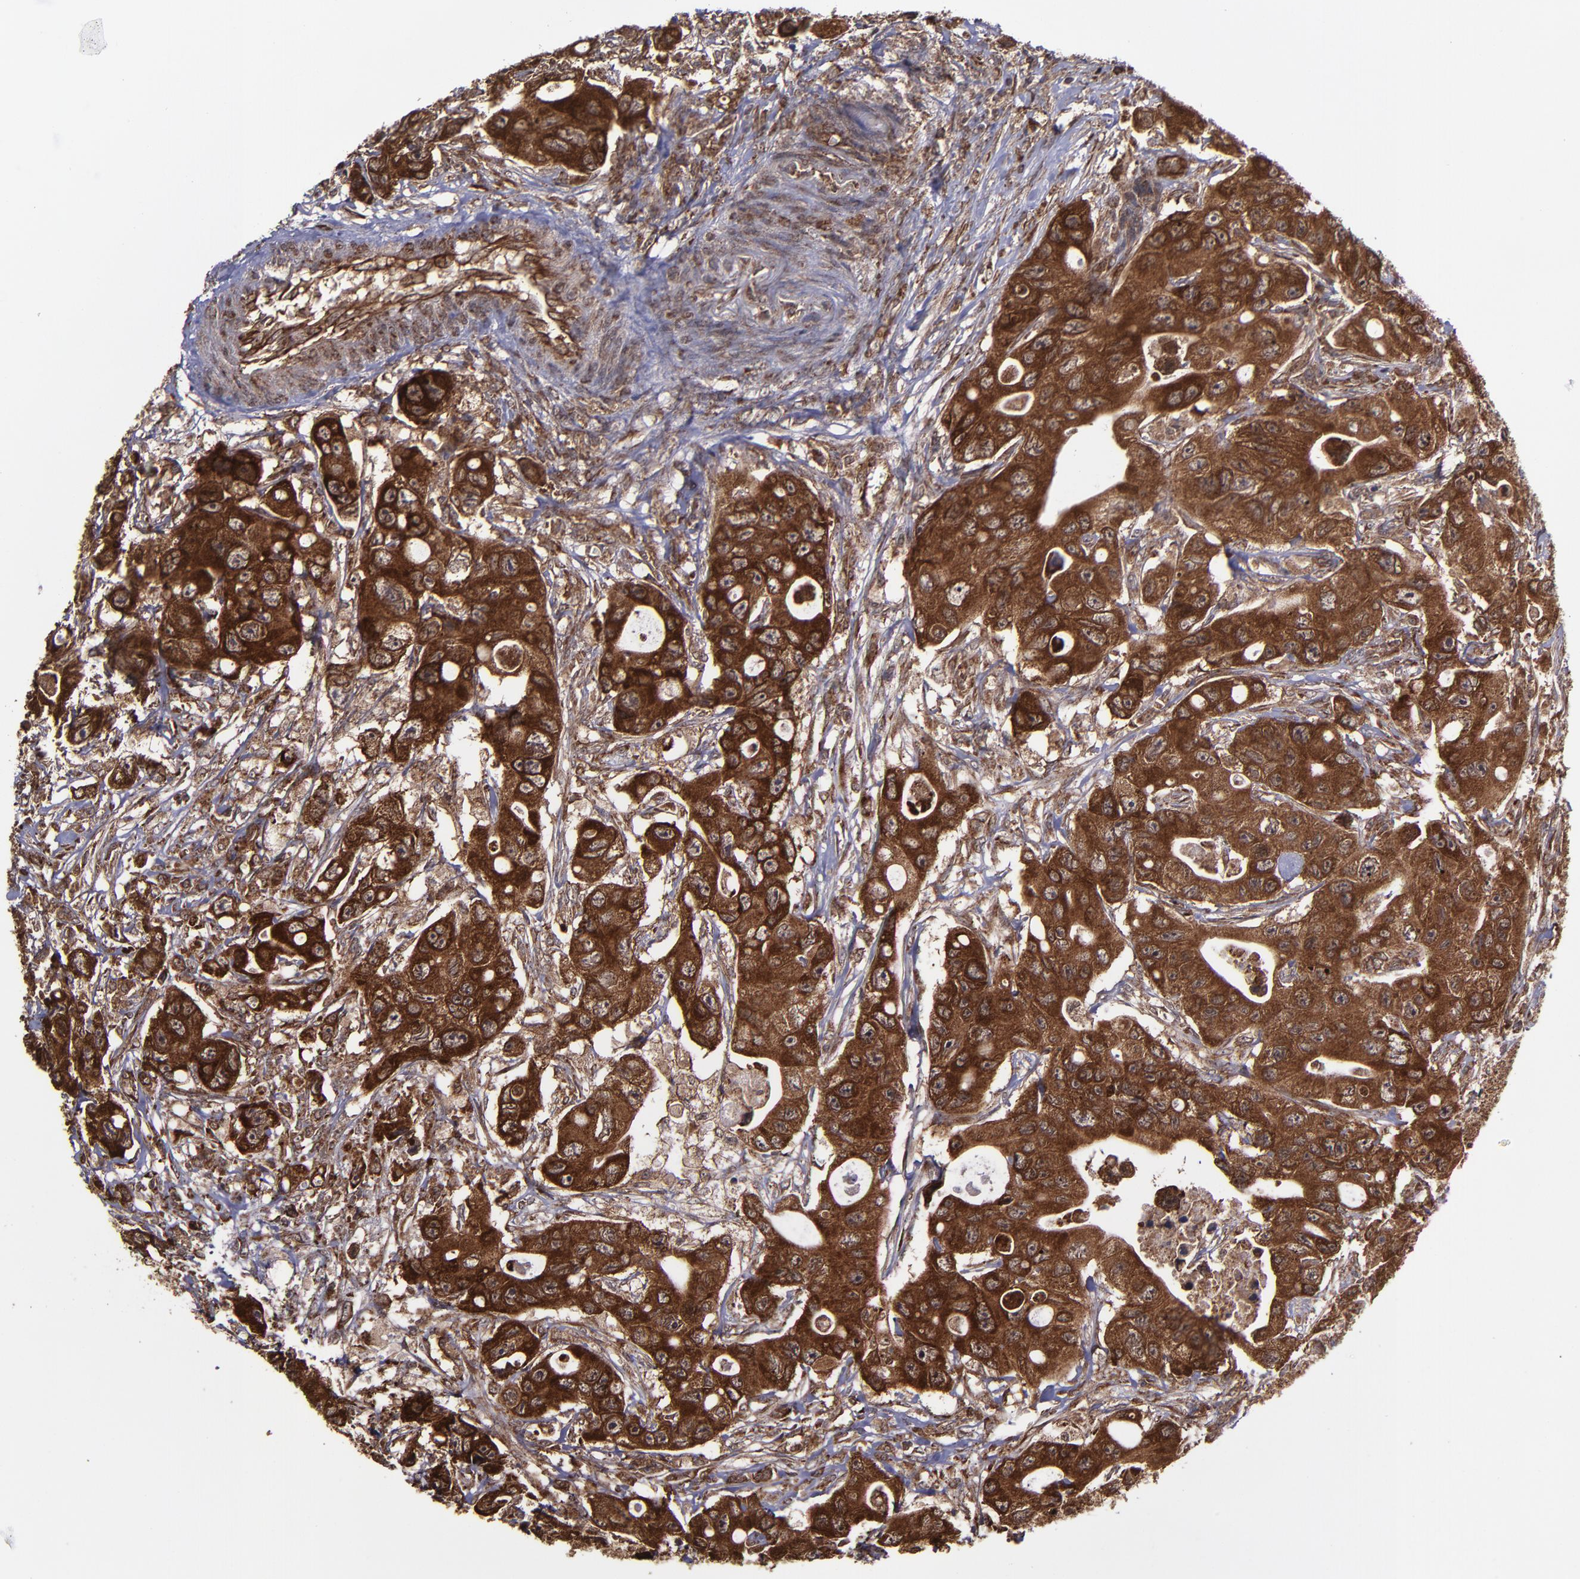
{"staining": {"intensity": "strong", "quantity": ">75%", "location": "cytoplasmic/membranous,nuclear"}, "tissue": "colorectal cancer", "cell_type": "Tumor cells", "image_type": "cancer", "snomed": [{"axis": "morphology", "description": "Adenocarcinoma, NOS"}, {"axis": "topography", "description": "Colon"}], "caption": "Strong cytoplasmic/membranous and nuclear protein expression is present in about >75% of tumor cells in colorectal cancer. Using DAB (3,3'-diaminobenzidine) (brown) and hematoxylin (blue) stains, captured at high magnification using brightfield microscopy.", "gene": "EIF4ENIF1", "patient": {"sex": "female", "age": 46}}